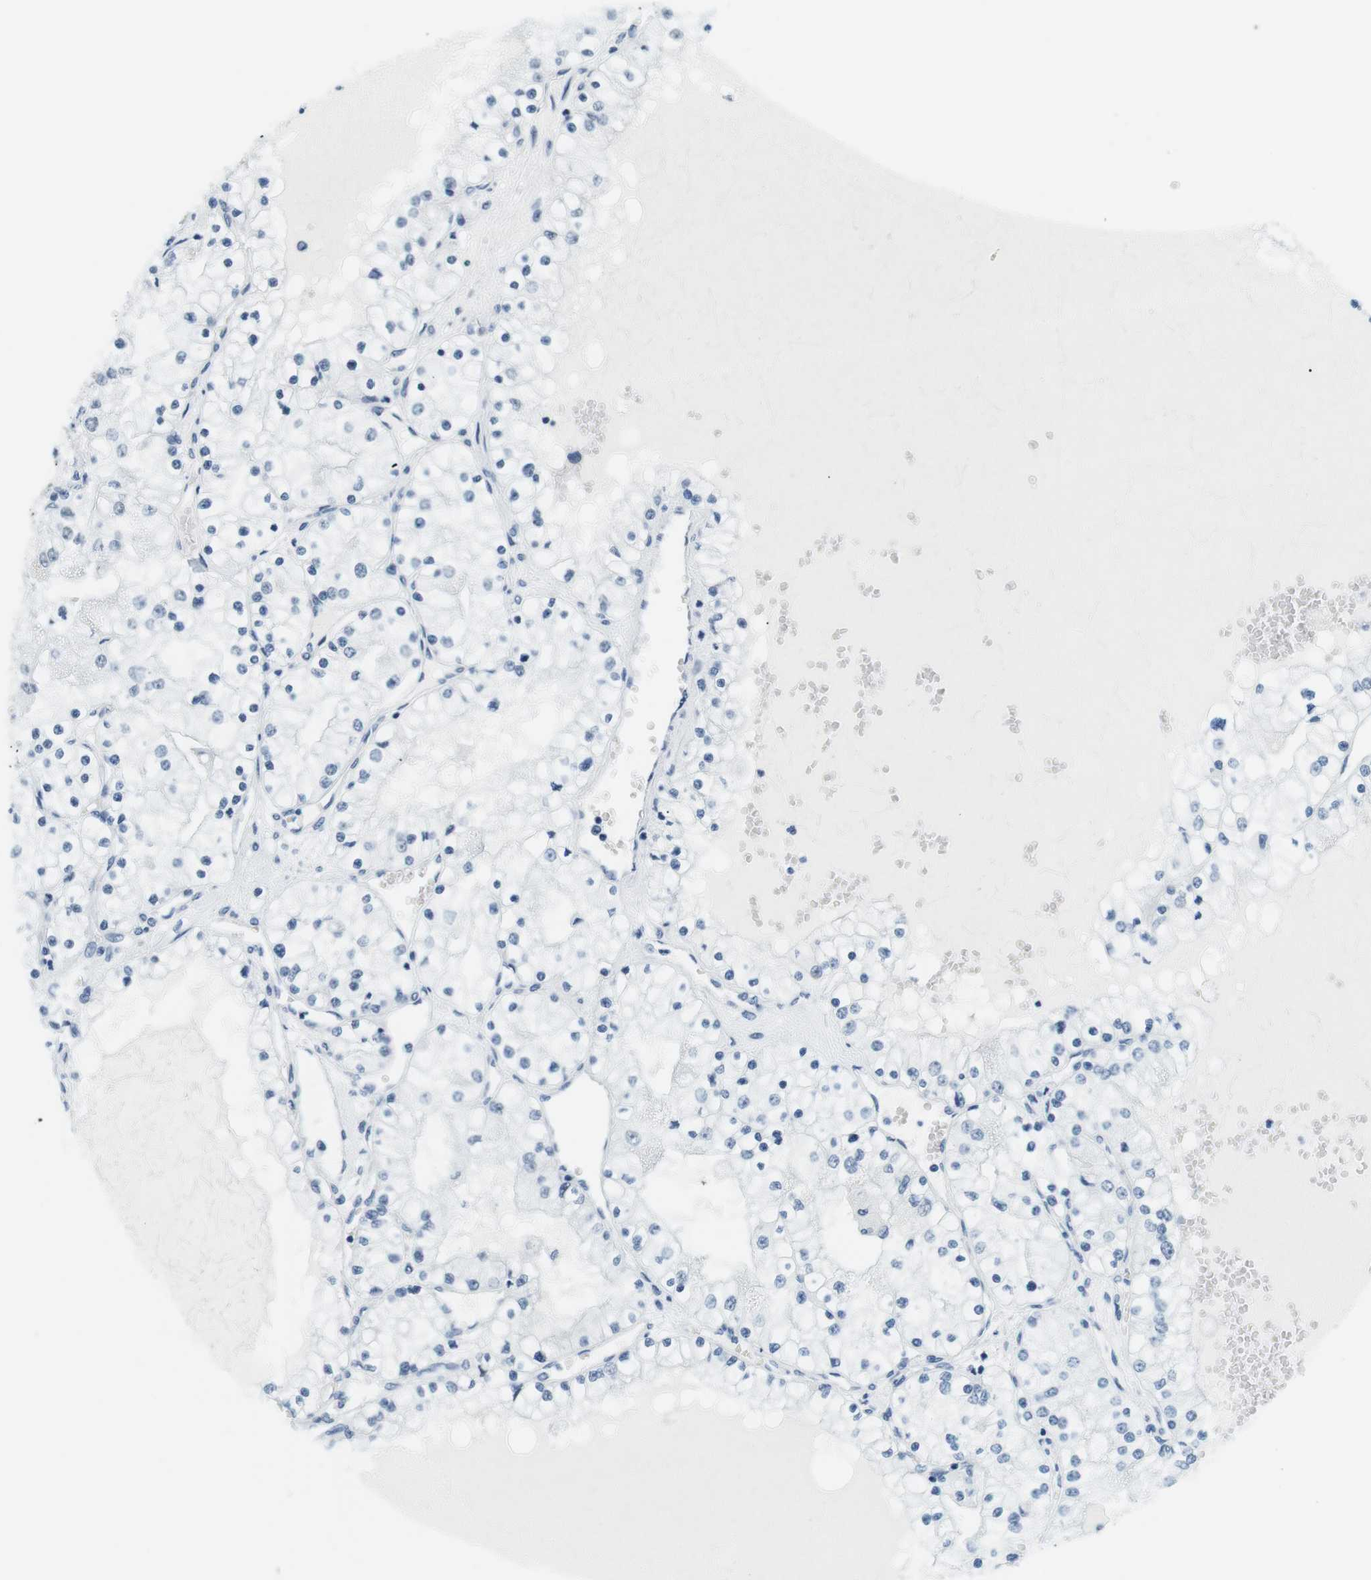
{"staining": {"intensity": "negative", "quantity": "none", "location": "none"}, "tissue": "renal cancer", "cell_type": "Tumor cells", "image_type": "cancer", "snomed": [{"axis": "morphology", "description": "Adenocarcinoma, NOS"}, {"axis": "topography", "description": "Kidney"}], "caption": "Immunohistochemistry (IHC) image of human renal cancer (adenocarcinoma) stained for a protein (brown), which shows no positivity in tumor cells.", "gene": "CSNK2B", "patient": {"sex": "male", "age": 68}}